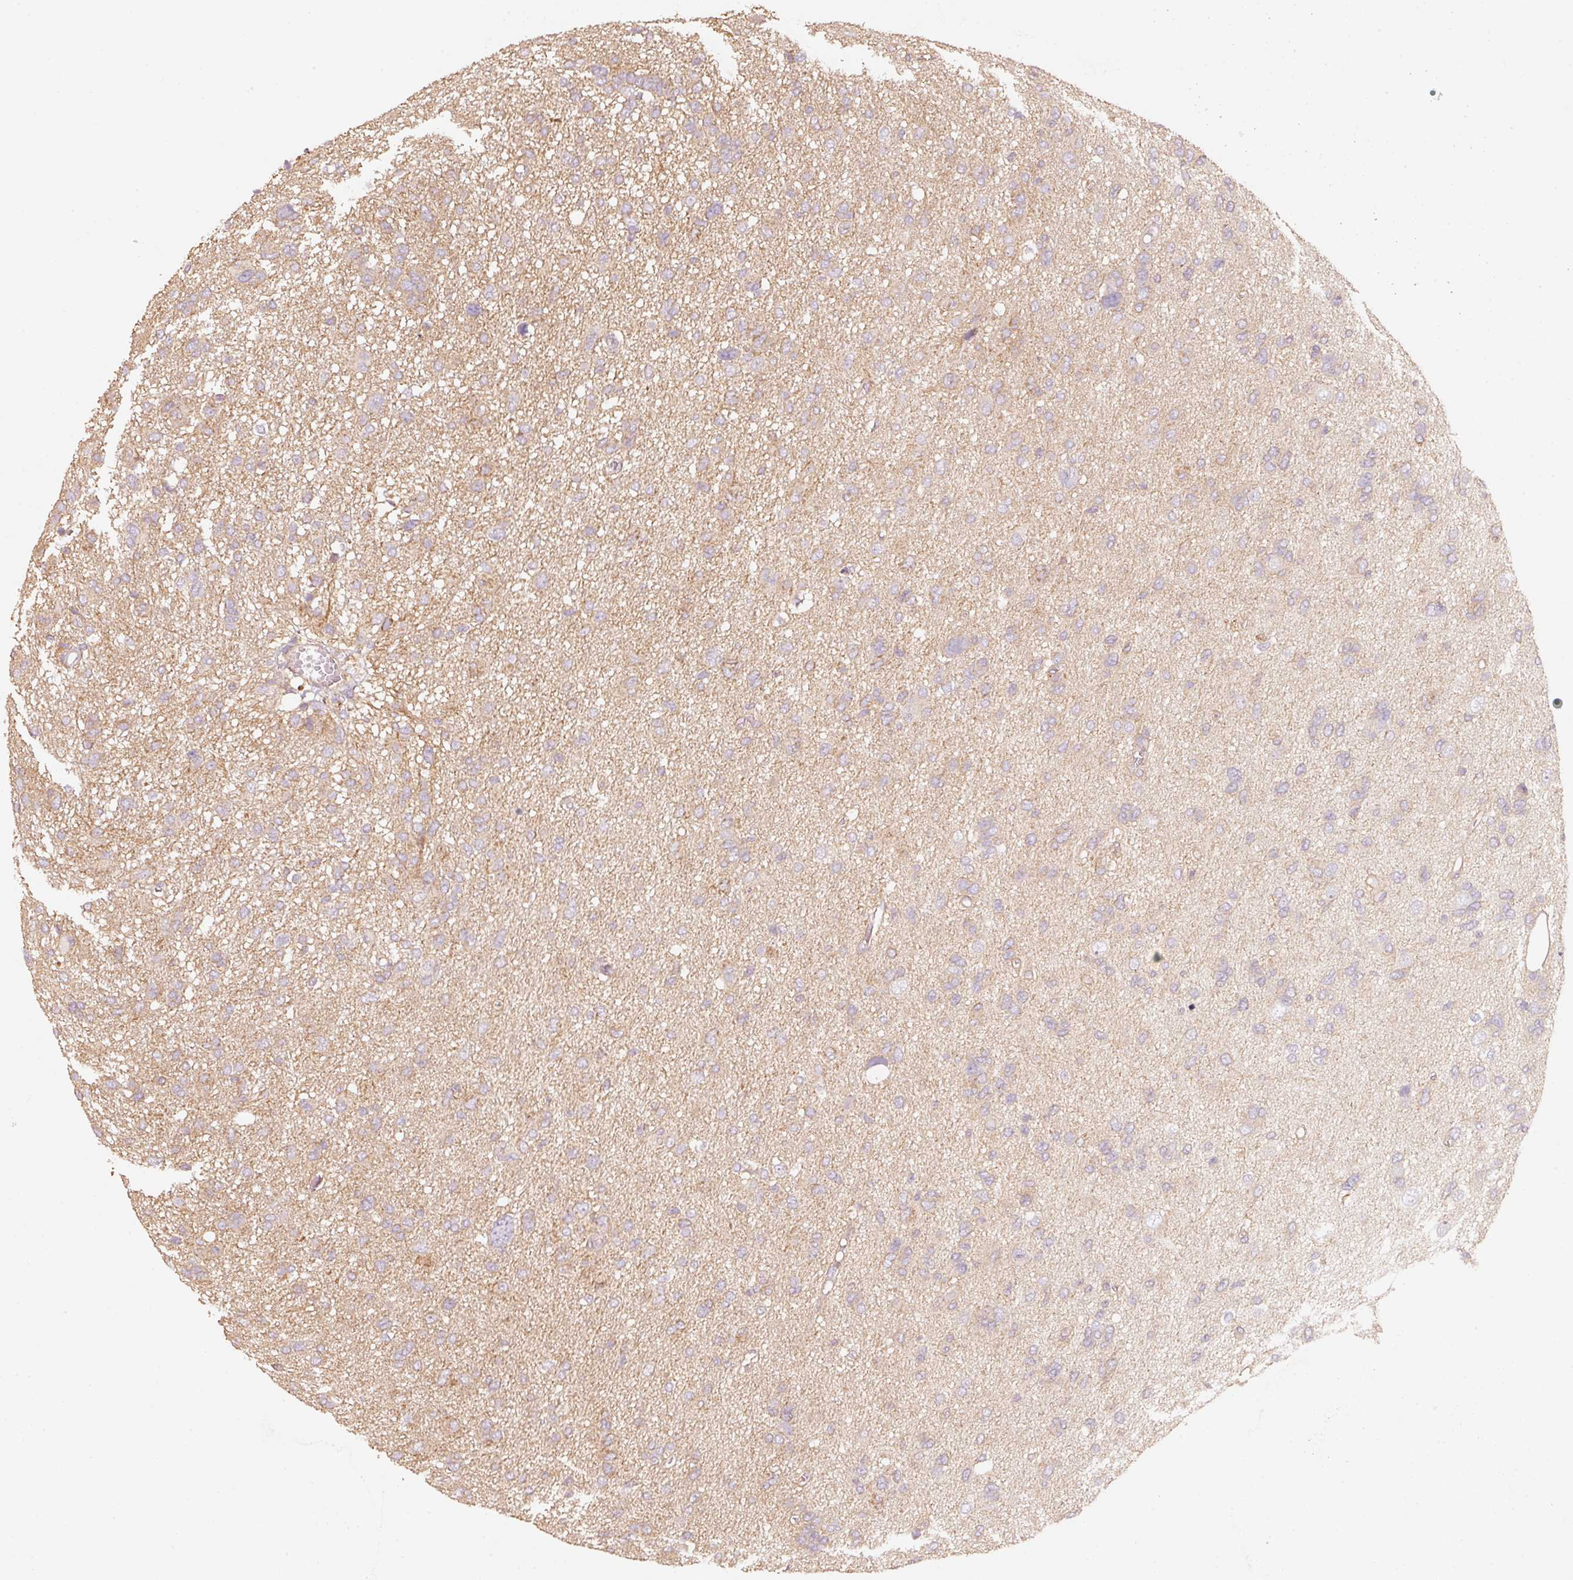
{"staining": {"intensity": "weak", "quantity": ">75%", "location": "cytoplasmic/membranous"}, "tissue": "glioma", "cell_type": "Tumor cells", "image_type": "cancer", "snomed": [{"axis": "morphology", "description": "Glioma, malignant, High grade"}, {"axis": "topography", "description": "Brain"}], "caption": "Protein expression by IHC reveals weak cytoplasmic/membranous positivity in approximately >75% of tumor cells in malignant glioma (high-grade). The protein is shown in brown color, while the nuclei are stained blue.", "gene": "CEP95", "patient": {"sex": "female", "age": 59}}